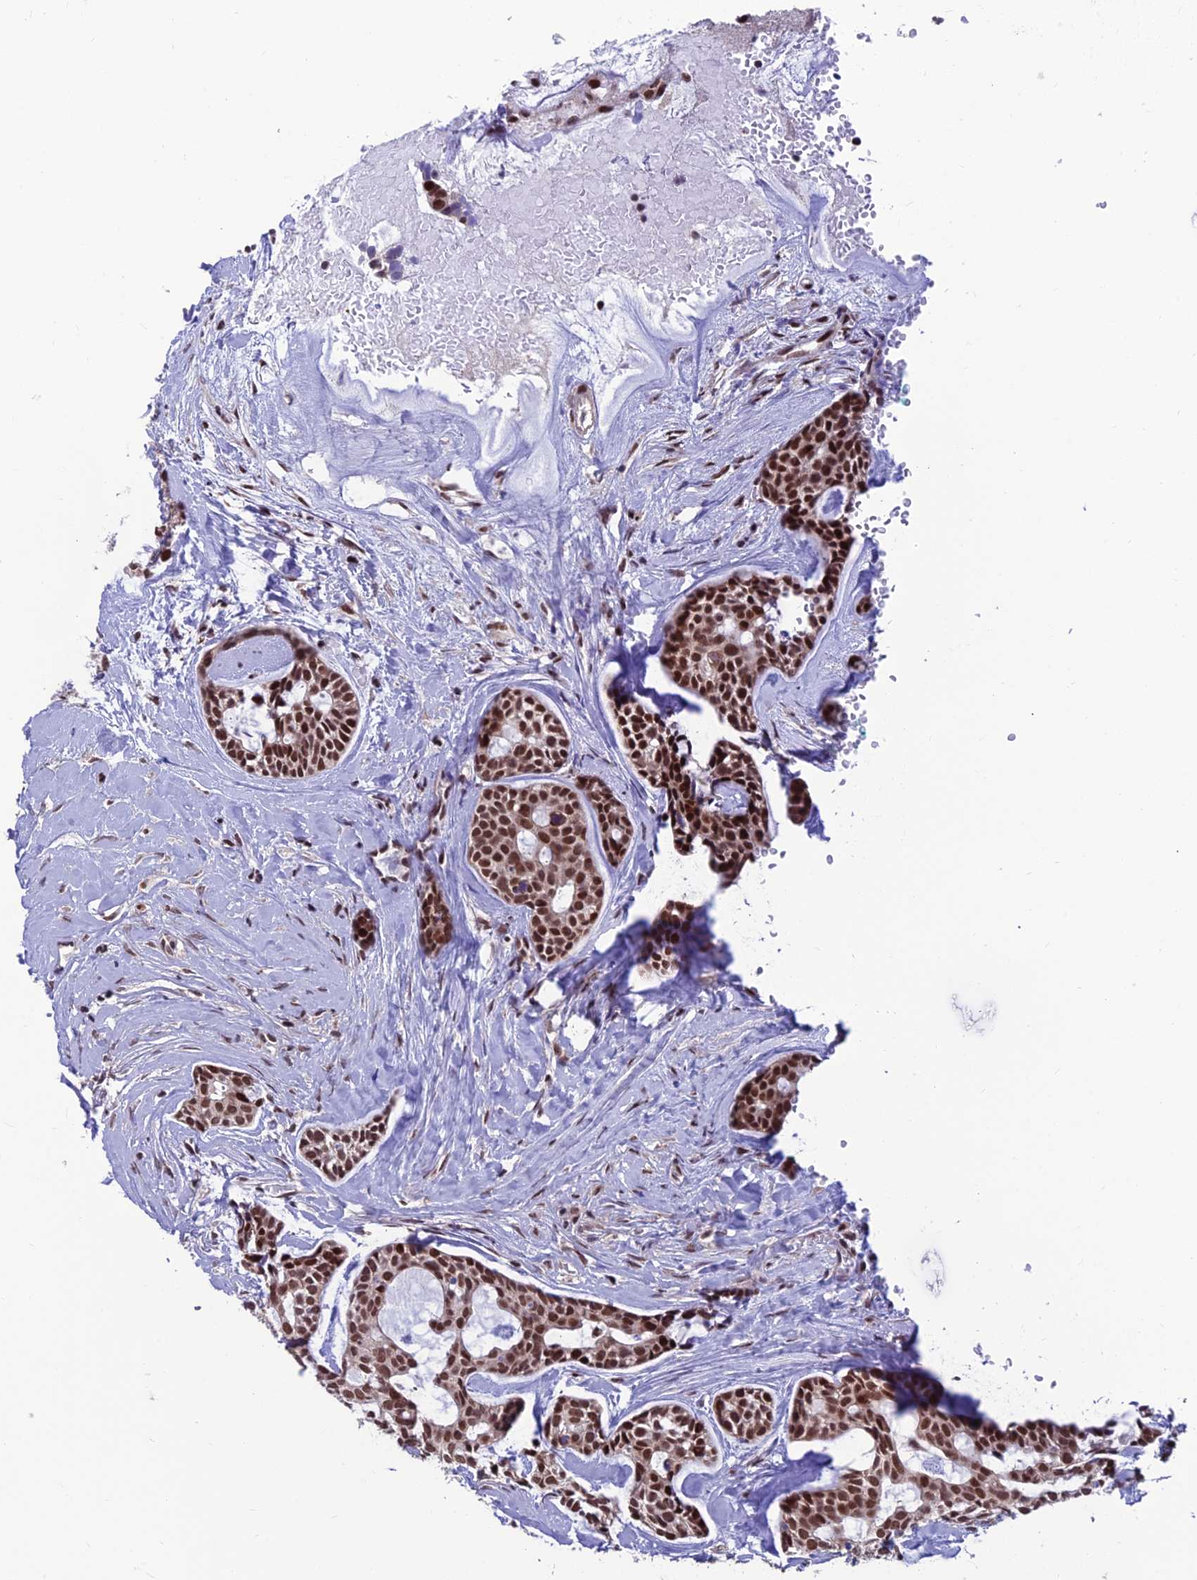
{"staining": {"intensity": "strong", "quantity": ">75%", "location": "nuclear"}, "tissue": "head and neck cancer", "cell_type": "Tumor cells", "image_type": "cancer", "snomed": [{"axis": "morphology", "description": "Normal tissue, NOS"}, {"axis": "morphology", "description": "Adenocarcinoma, NOS"}, {"axis": "topography", "description": "Subcutis"}, {"axis": "topography", "description": "Nasopharynx"}, {"axis": "topography", "description": "Head-Neck"}], "caption": "Immunohistochemical staining of human head and neck adenocarcinoma exhibits high levels of strong nuclear expression in approximately >75% of tumor cells.", "gene": "KIAA1191", "patient": {"sex": "female", "age": 73}}